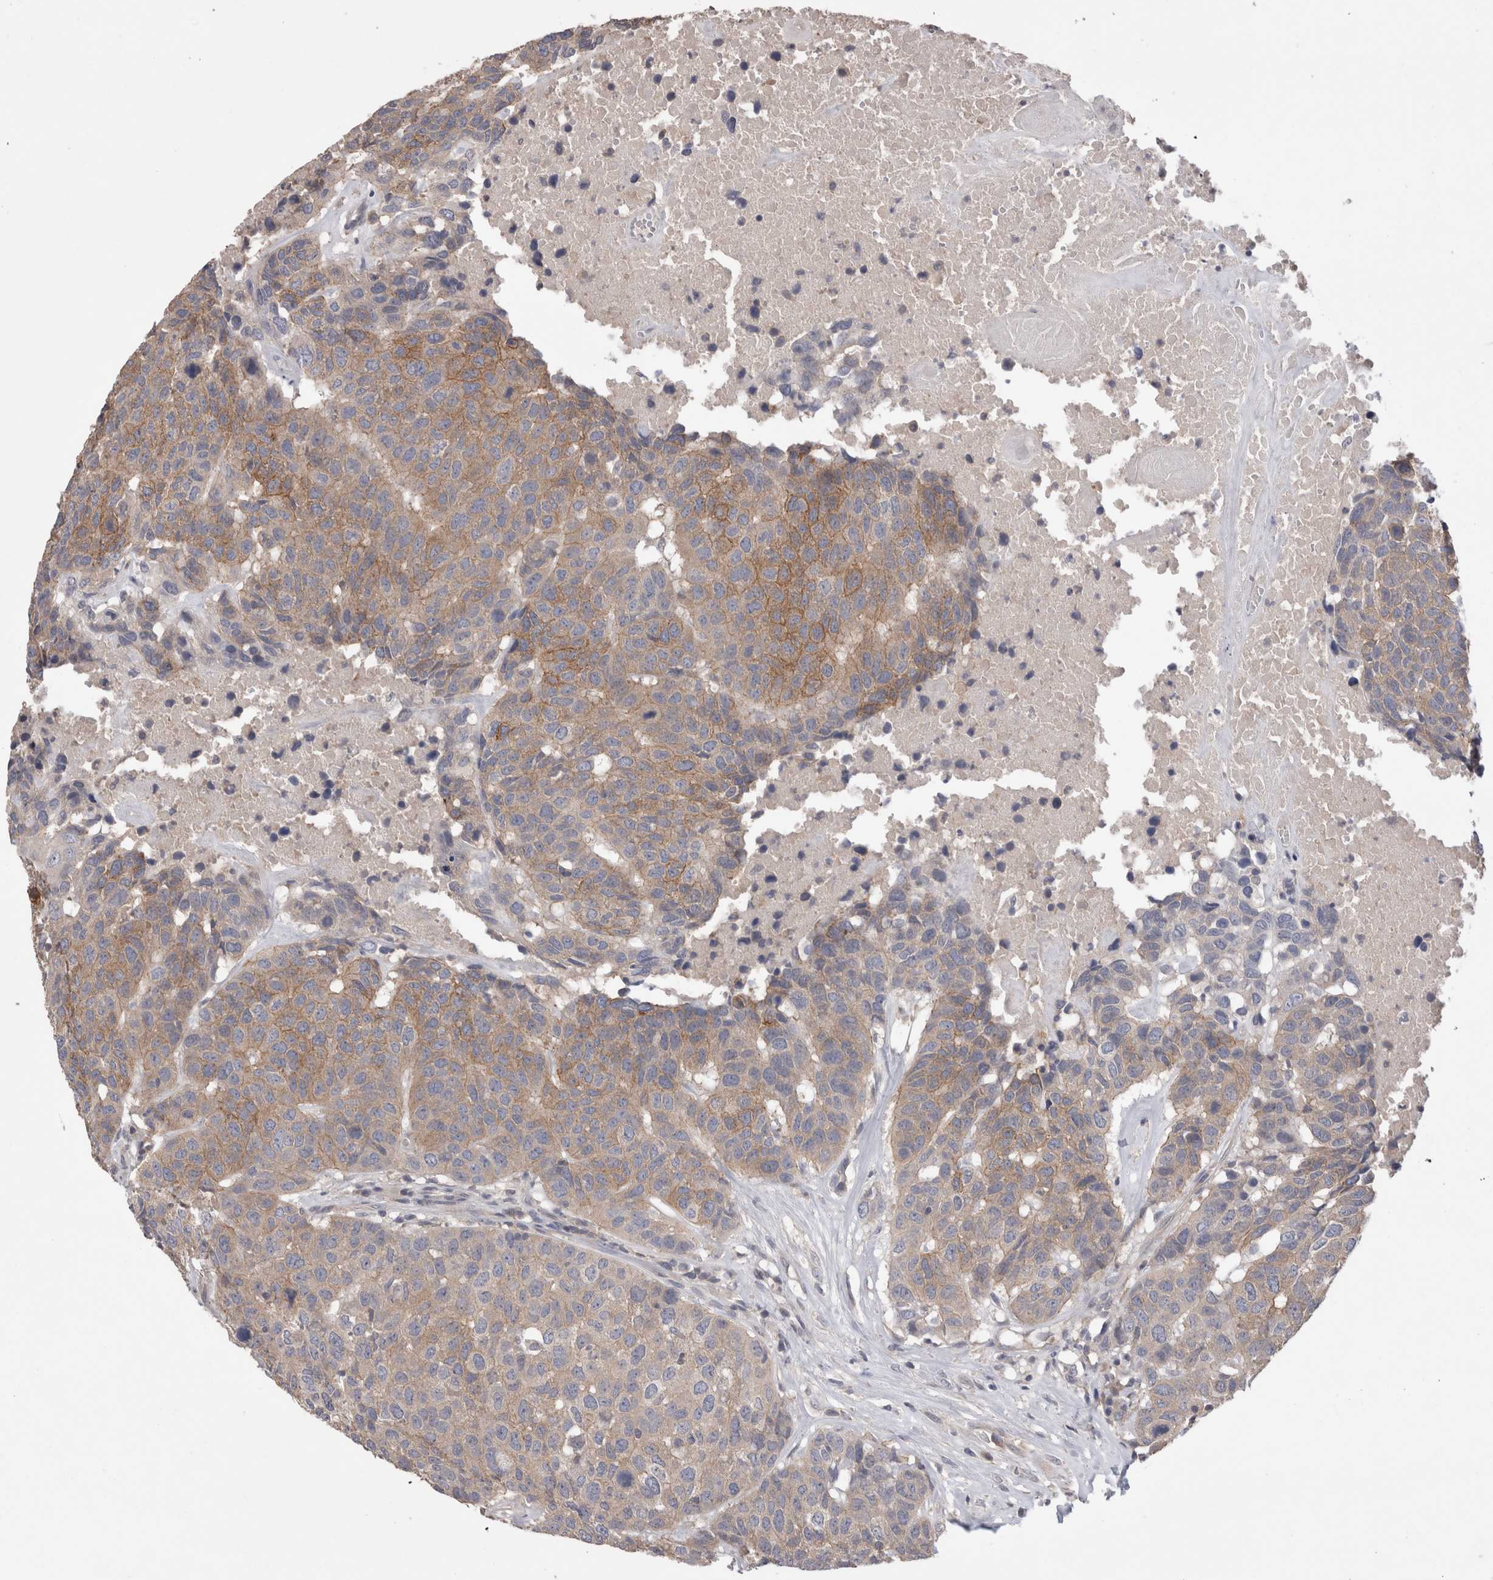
{"staining": {"intensity": "moderate", "quantity": ">75%", "location": "cytoplasmic/membranous"}, "tissue": "head and neck cancer", "cell_type": "Tumor cells", "image_type": "cancer", "snomed": [{"axis": "morphology", "description": "Squamous cell carcinoma, NOS"}, {"axis": "topography", "description": "Head-Neck"}], "caption": "A high-resolution micrograph shows immunohistochemistry staining of squamous cell carcinoma (head and neck), which displays moderate cytoplasmic/membranous expression in about >75% of tumor cells. (IHC, brightfield microscopy, high magnification).", "gene": "OTOR", "patient": {"sex": "male", "age": 66}}